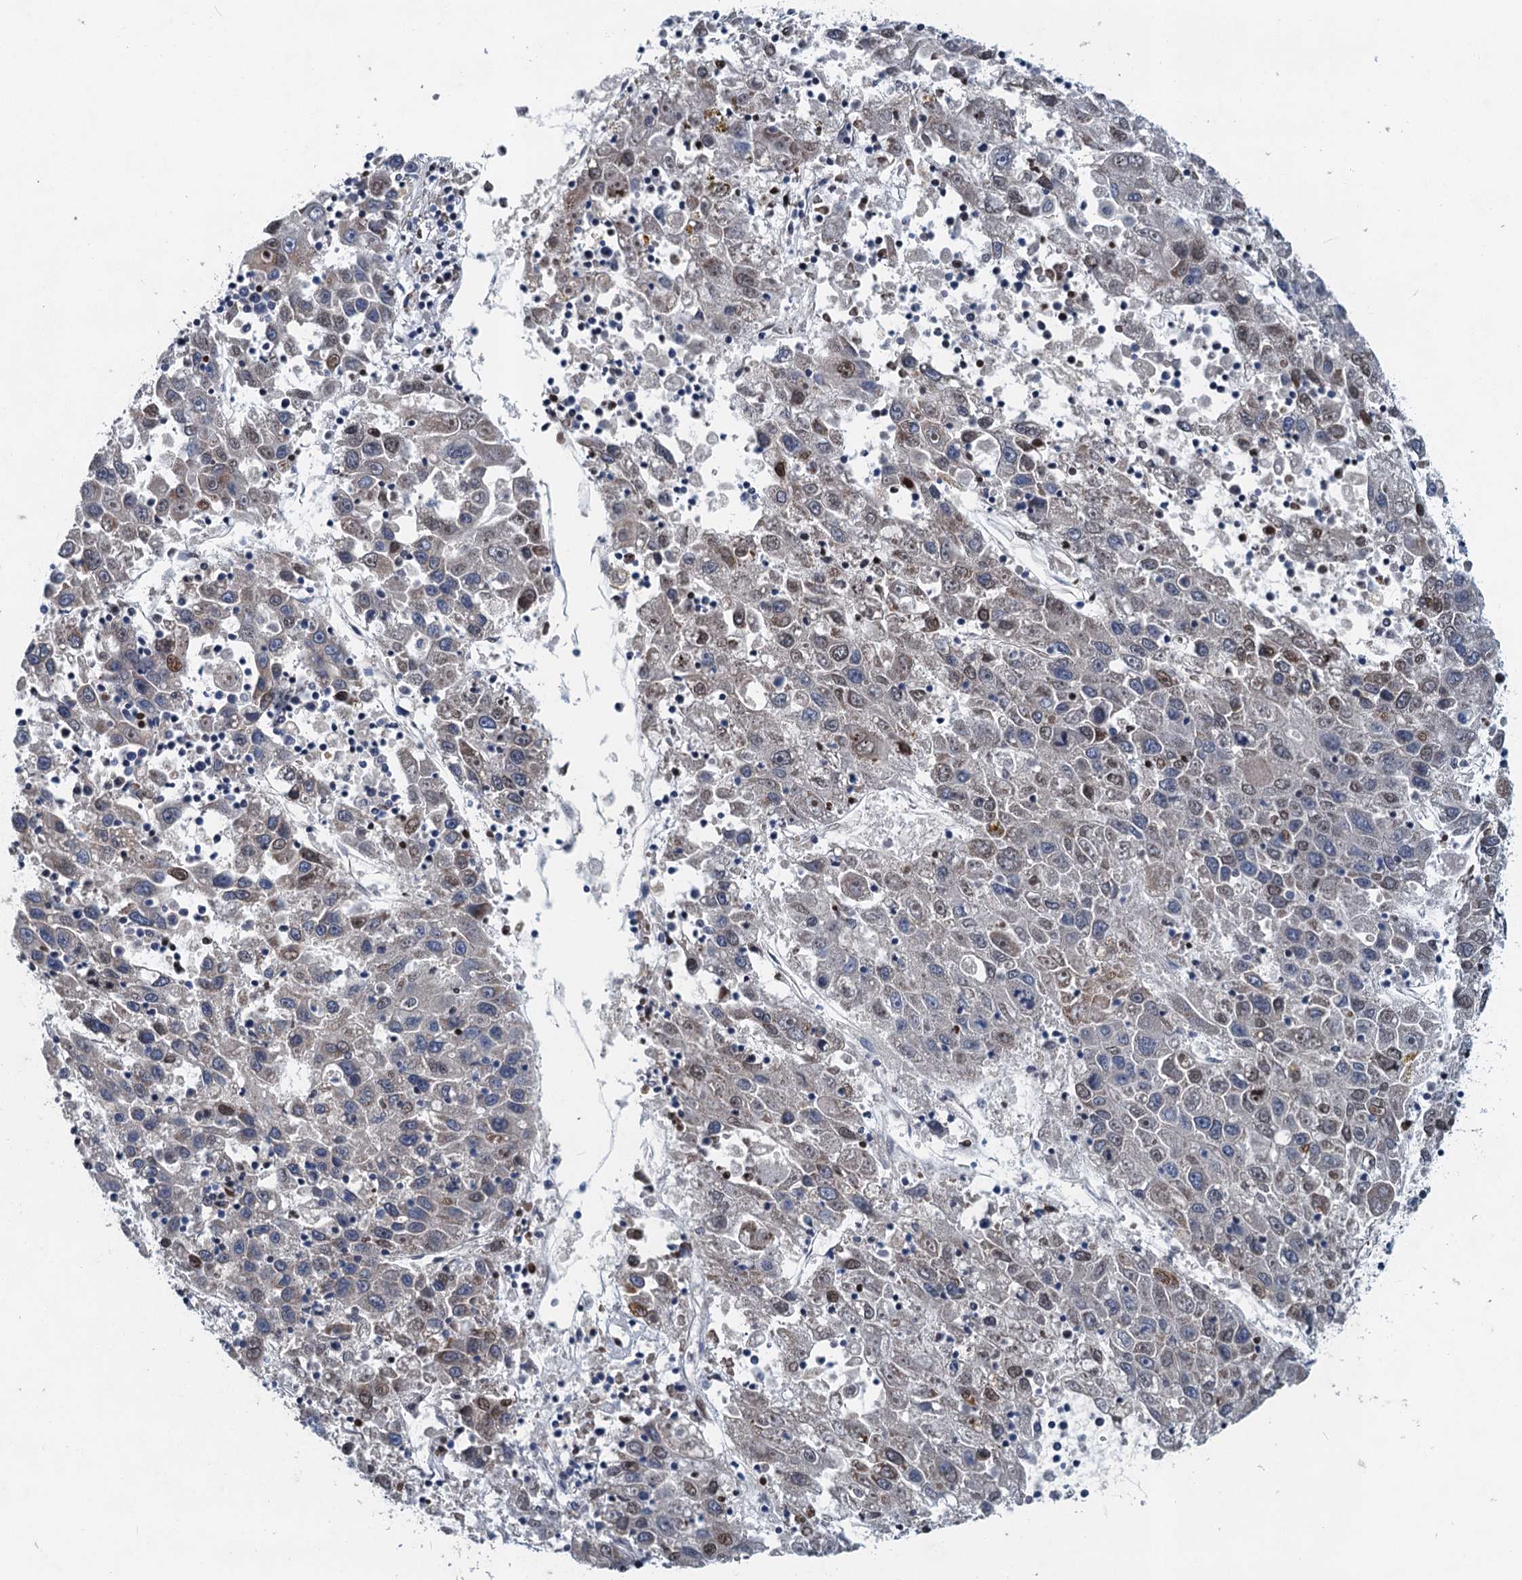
{"staining": {"intensity": "weak", "quantity": "<25%", "location": "cytoplasmic/membranous,nuclear"}, "tissue": "liver cancer", "cell_type": "Tumor cells", "image_type": "cancer", "snomed": [{"axis": "morphology", "description": "Carcinoma, Hepatocellular, NOS"}, {"axis": "topography", "description": "Liver"}], "caption": "This histopathology image is of liver cancer (hepatocellular carcinoma) stained with immunohistochemistry (IHC) to label a protein in brown with the nuclei are counter-stained blue. There is no staining in tumor cells.", "gene": "NBEA", "patient": {"sex": "male", "age": 49}}